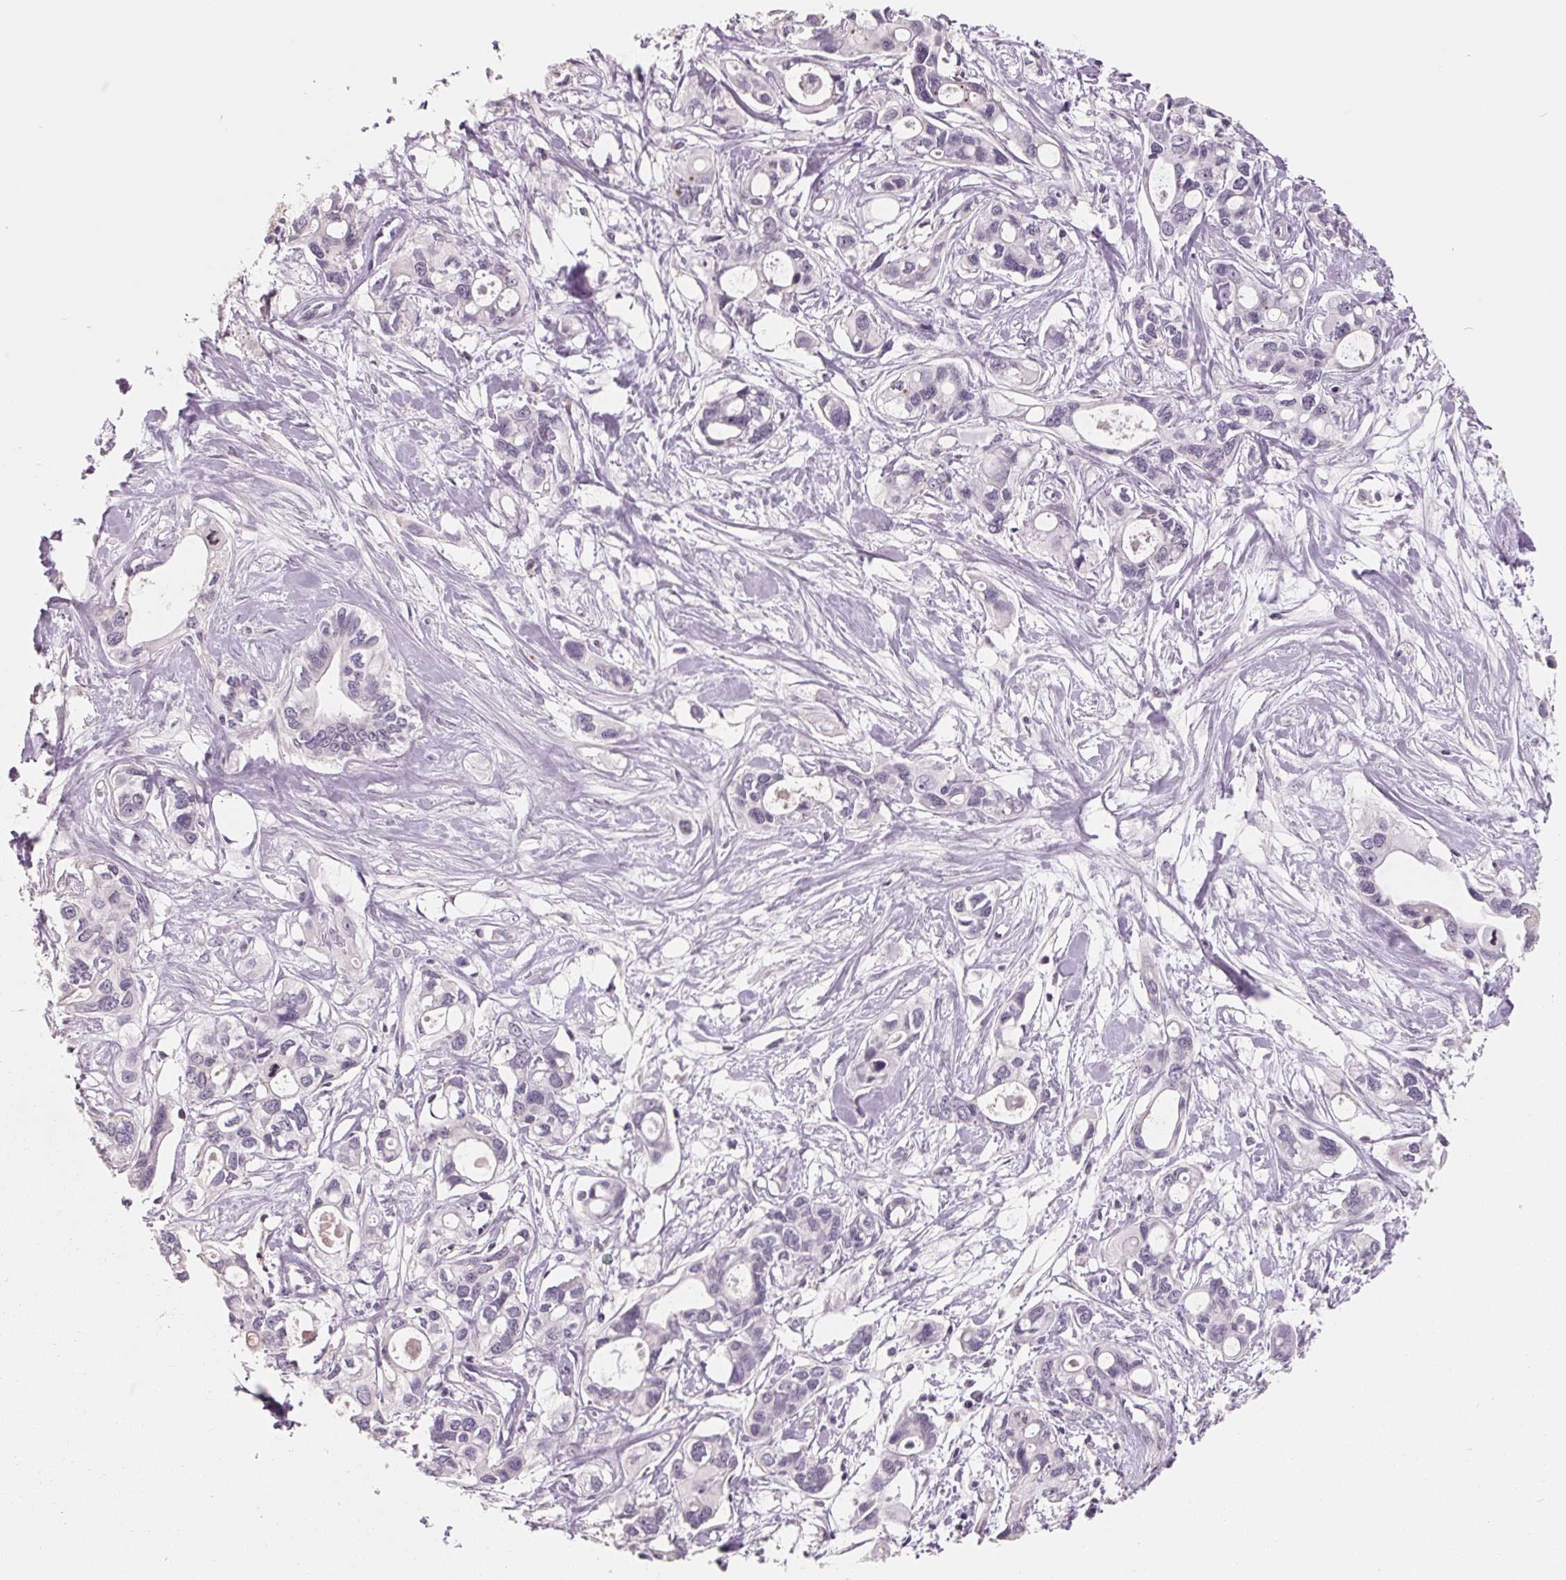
{"staining": {"intensity": "negative", "quantity": "none", "location": "none"}, "tissue": "pancreatic cancer", "cell_type": "Tumor cells", "image_type": "cancer", "snomed": [{"axis": "morphology", "description": "Adenocarcinoma, NOS"}, {"axis": "topography", "description": "Pancreas"}], "caption": "IHC of pancreatic adenocarcinoma displays no expression in tumor cells.", "gene": "FTCD", "patient": {"sex": "male", "age": 60}}